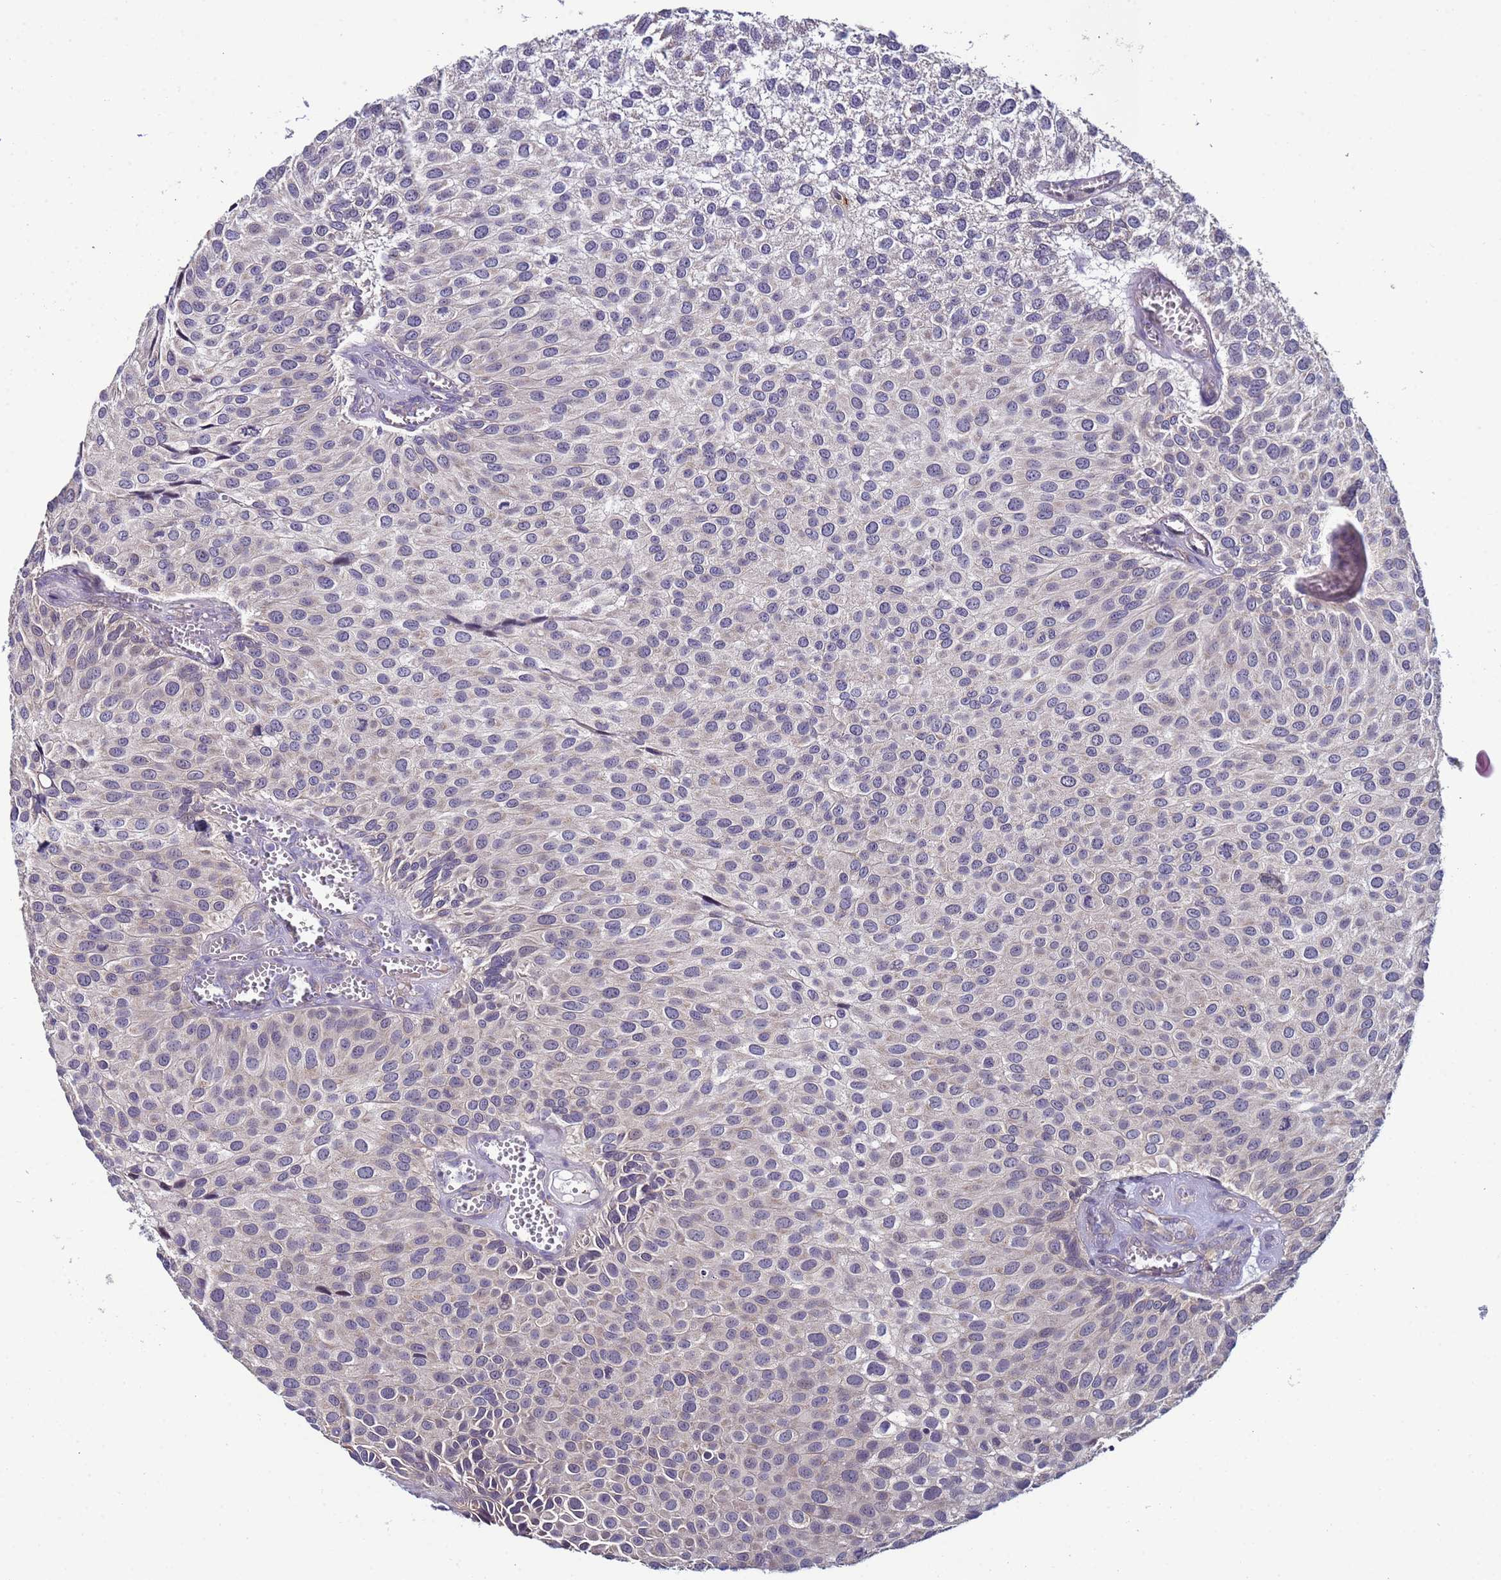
{"staining": {"intensity": "negative", "quantity": "none", "location": "none"}, "tissue": "urothelial cancer", "cell_type": "Tumor cells", "image_type": "cancer", "snomed": [{"axis": "morphology", "description": "Urothelial carcinoma, Low grade"}, {"axis": "topography", "description": "Urinary bladder"}], "caption": "Immunohistochemistry (IHC) of urothelial cancer exhibits no positivity in tumor cells.", "gene": "CLHC1", "patient": {"sex": "male", "age": 88}}